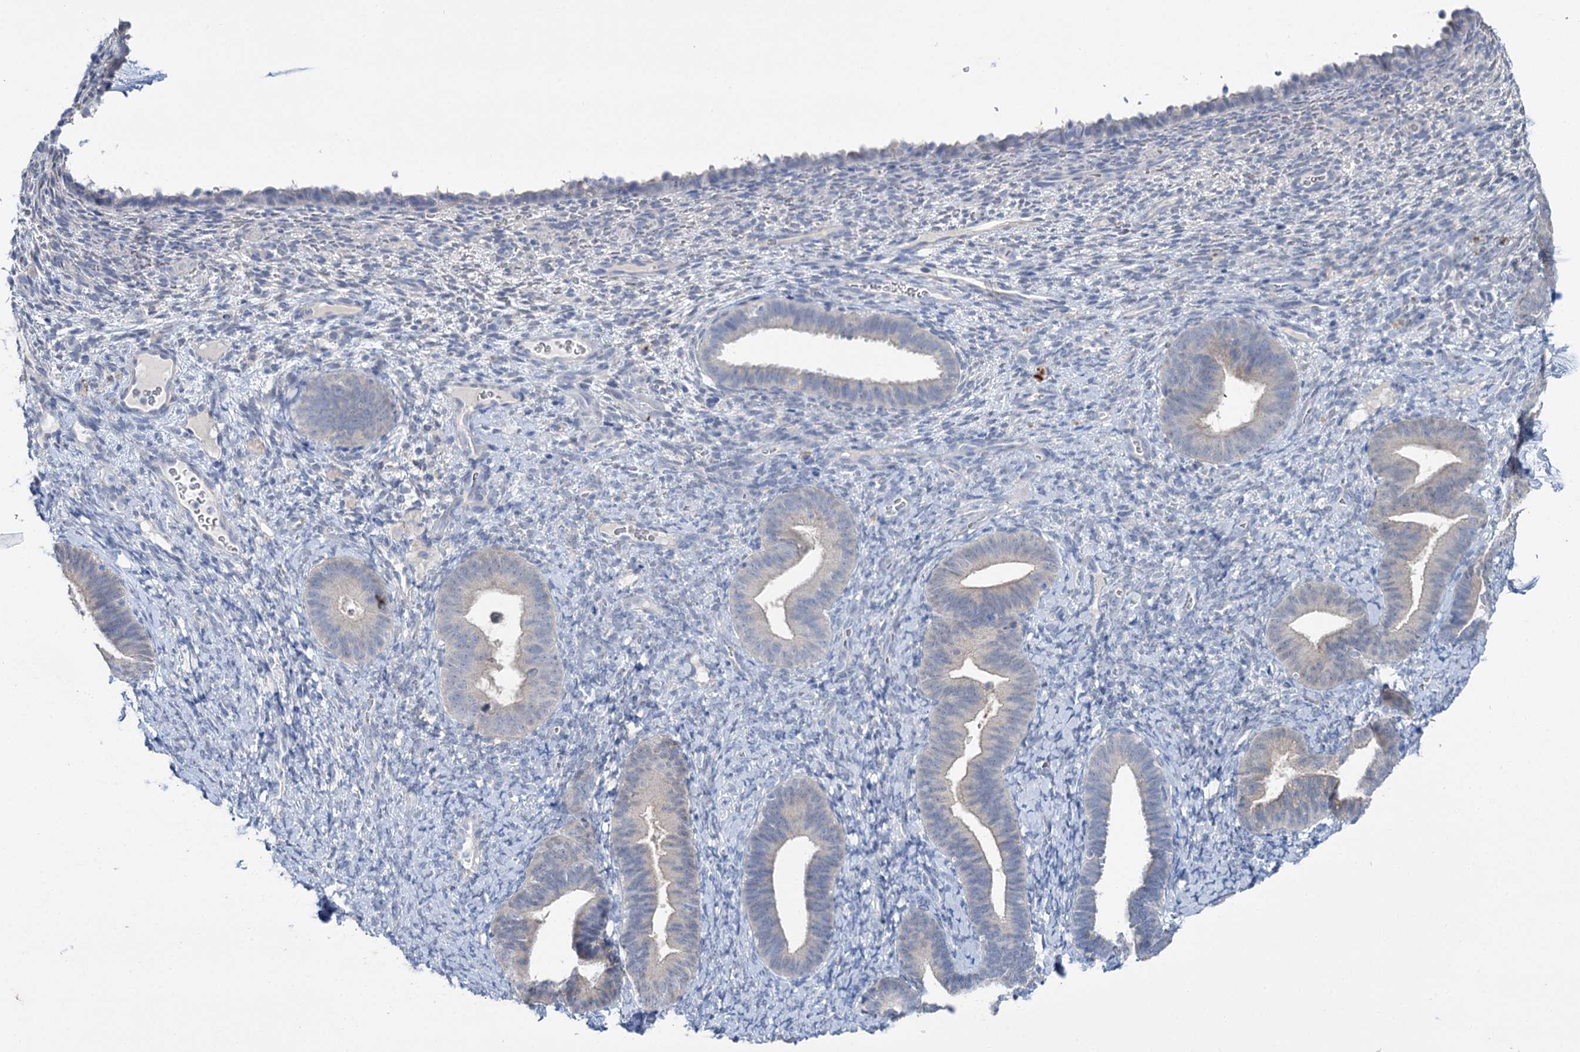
{"staining": {"intensity": "negative", "quantity": "none", "location": "none"}, "tissue": "endometrium", "cell_type": "Cells in endometrial stroma", "image_type": "normal", "snomed": [{"axis": "morphology", "description": "Normal tissue, NOS"}, {"axis": "topography", "description": "Endometrium"}], "caption": "IHC of normal human endometrium shows no expression in cells in endometrial stroma.", "gene": "LYZL4", "patient": {"sex": "female", "age": 65}}